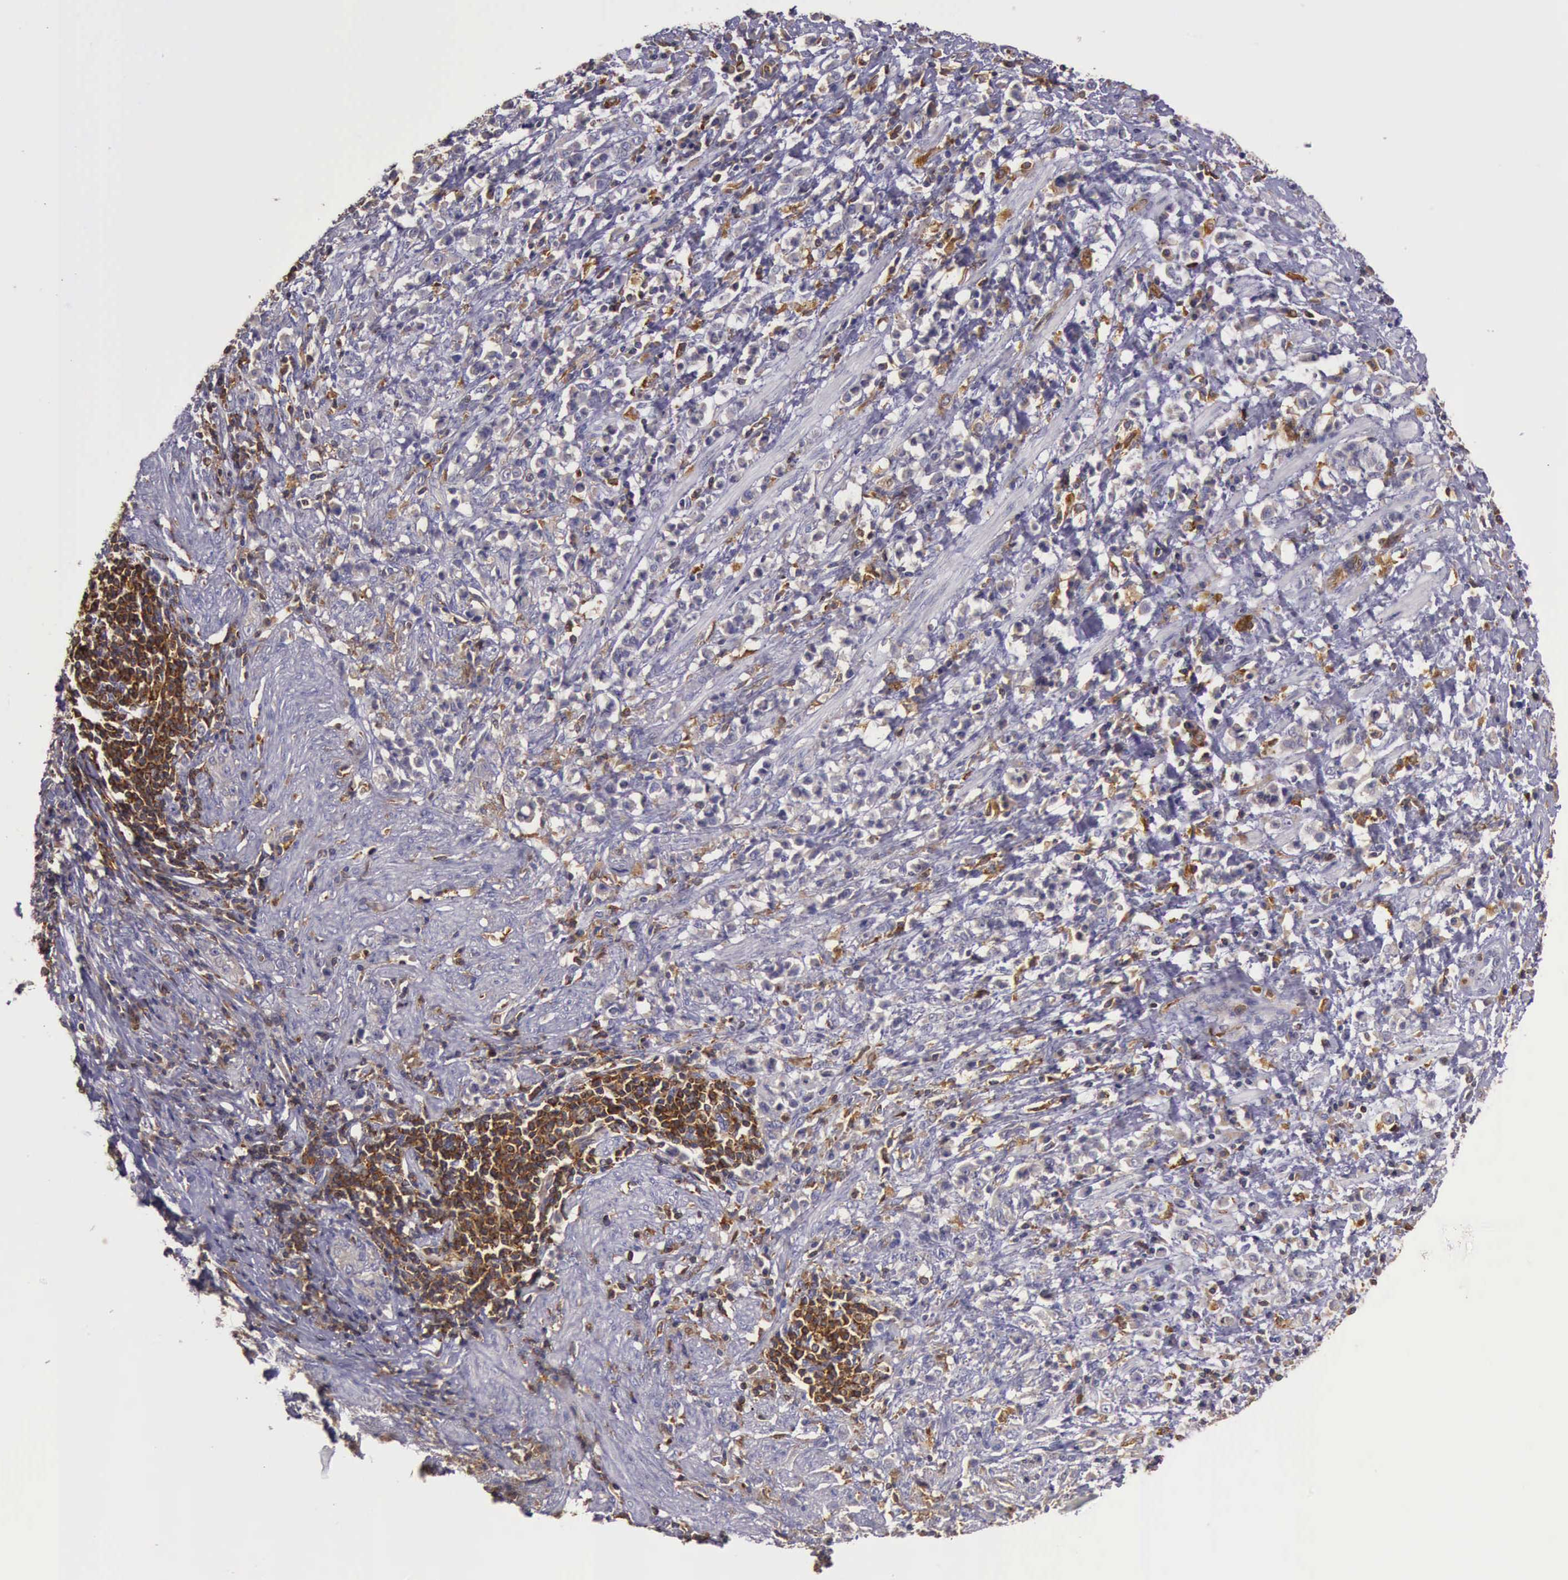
{"staining": {"intensity": "negative", "quantity": "none", "location": "none"}, "tissue": "stomach cancer", "cell_type": "Tumor cells", "image_type": "cancer", "snomed": [{"axis": "morphology", "description": "Adenocarcinoma, NOS"}, {"axis": "topography", "description": "Stomach, lower"}], "caption": "Immunohistochemistry (IHC) of adenocarcinoma (stomach) reveals no expression in tumor cells.", "gene": "ARHGAP4", "patient": {"sex": "male", "age": 88}}